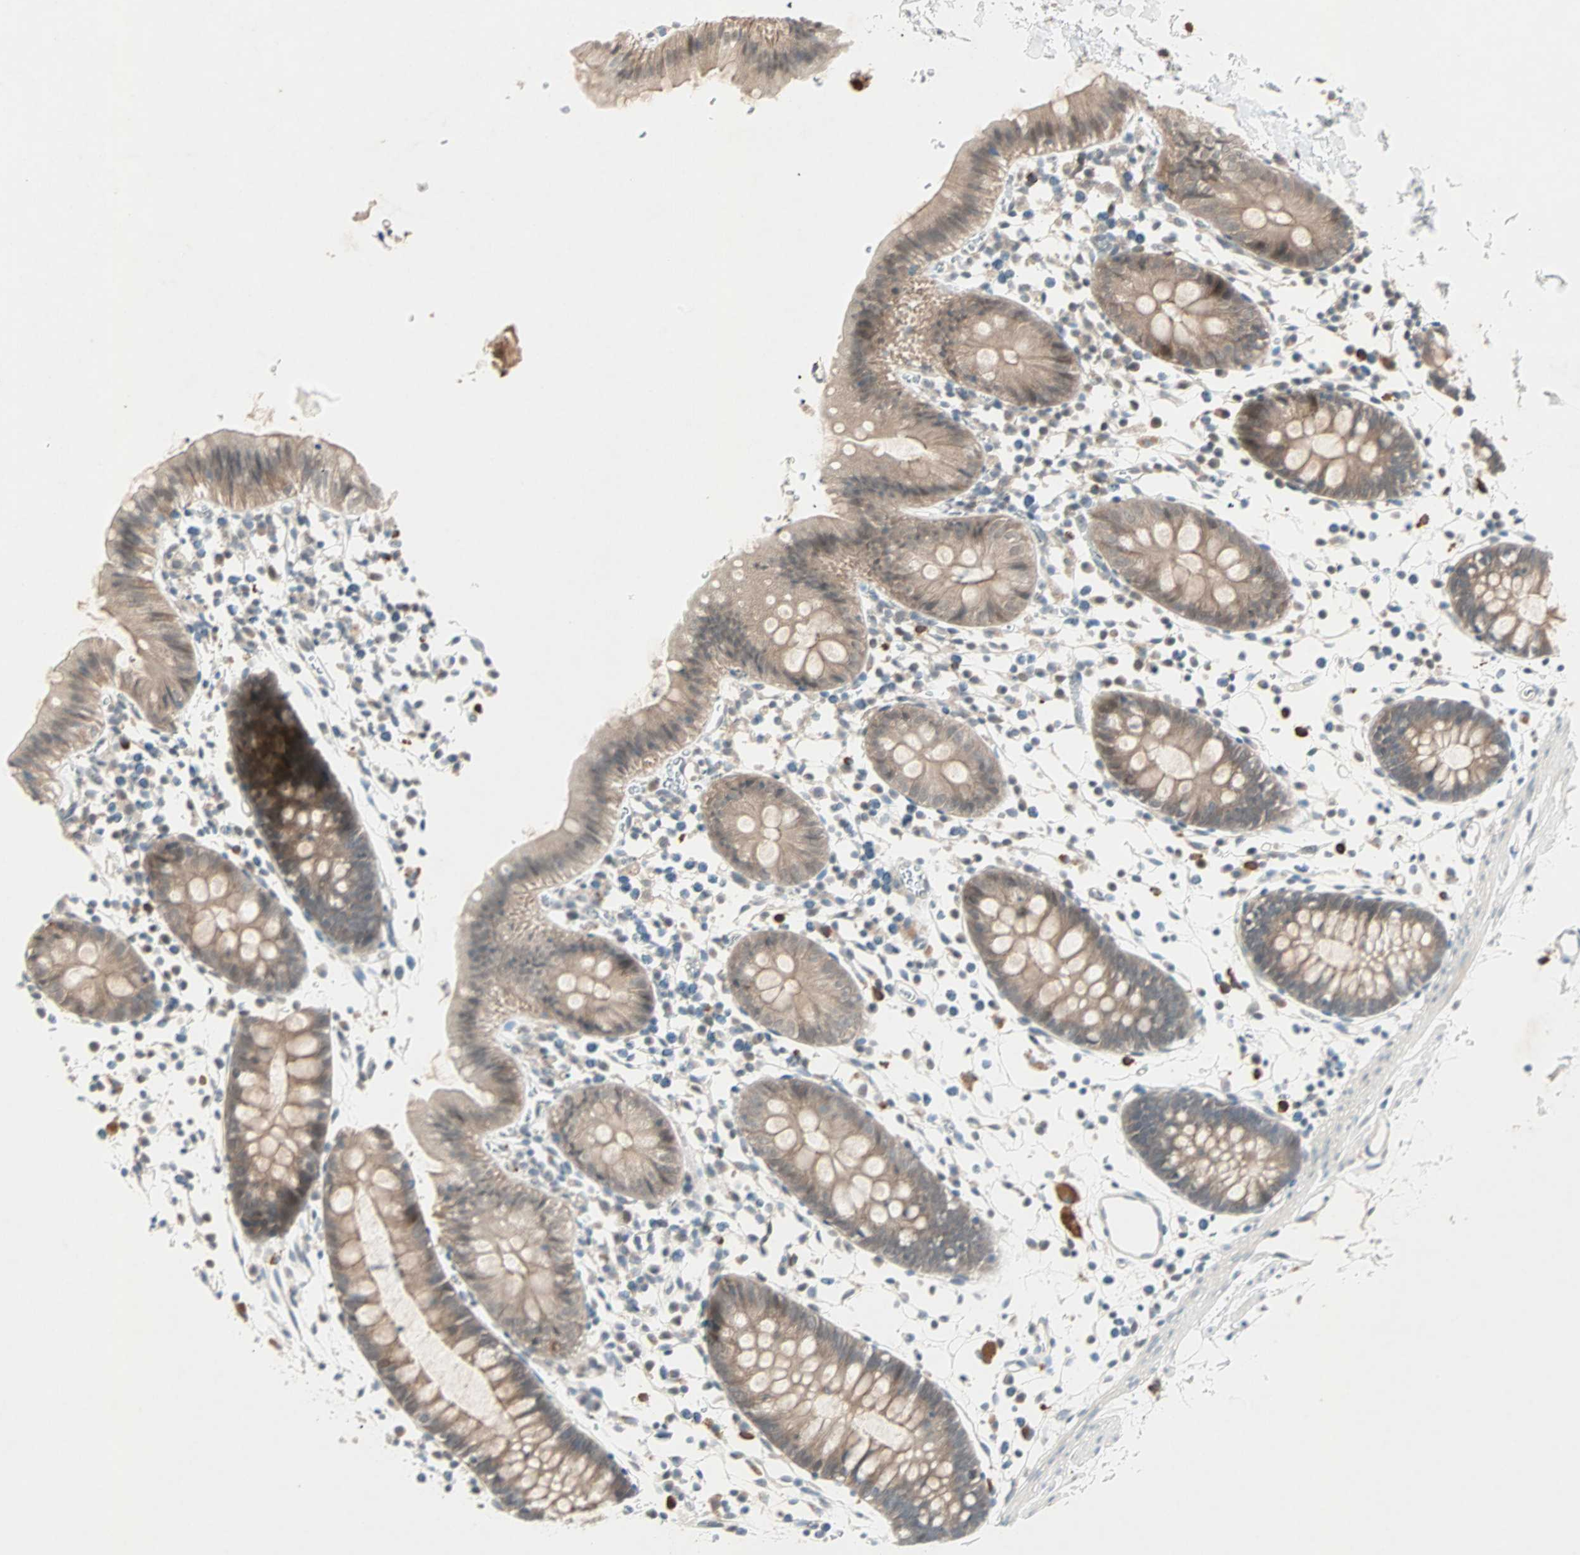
{"staining": {"intensity": "negative", "quantity": "none", "location": "none"}, "tissue": "colon", "cell_type": "Endothelial cells", "image_type": "normal", "snomed": [{"axis": "morphology", "description": "Normal tissue, NOS"}, {"axis": "topography", "description": "Colon"}], "caption": "The micrograph shows no staining of endothelial cells in benign colon. The staining is performed using DAB (3,3'-diaminobenzidine) brown chromogen with nuclei counter-stained in using hematoxylin.", "gene": "RTL6", "patient": {"sex": "male", "age": 14}}